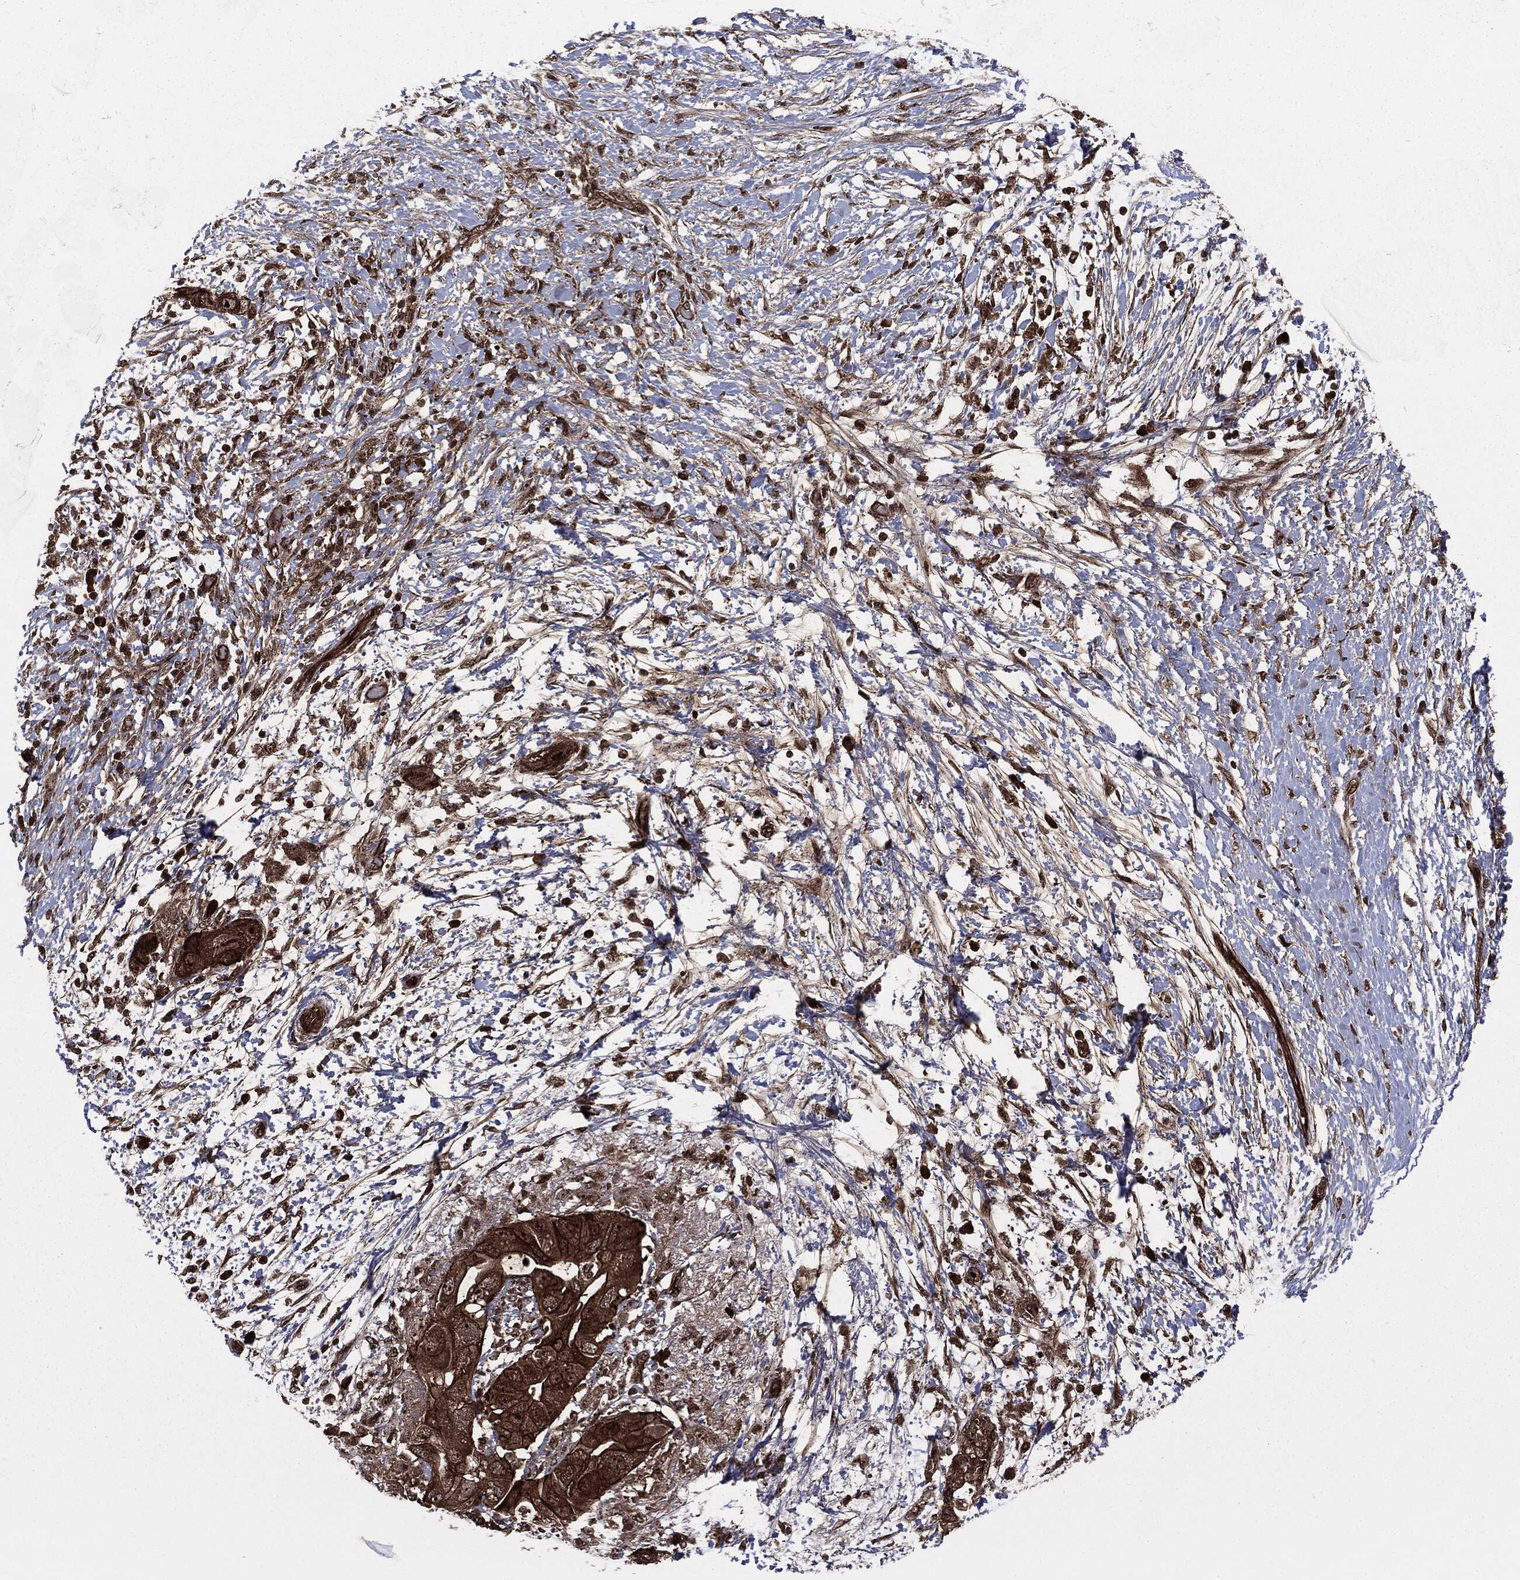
{"staining": {"intensity": "strong", "quantity": ">75%", "location": "cytoplasmic/membranous,nuclear"}, "tissue": "pancreatic cancer", "cell_type": "Tumor cells", "image_type": "cancer", "snomed": [{"axis": "morphology", "description": "Adenocarcinoma, NOS"}, {"axis": "topography", "description": "Pancreas"}], "caption": "High-power microscopy captured an immunohistochemistry histopathology image of pancreatic cancer (adenocarcinoma), revealing strong cytoplasmic/membranous and nuclear staining in approximately >75% of tumor cells.", "gene": "CARD6", "patient": {"sex": "female", "age": 72}}